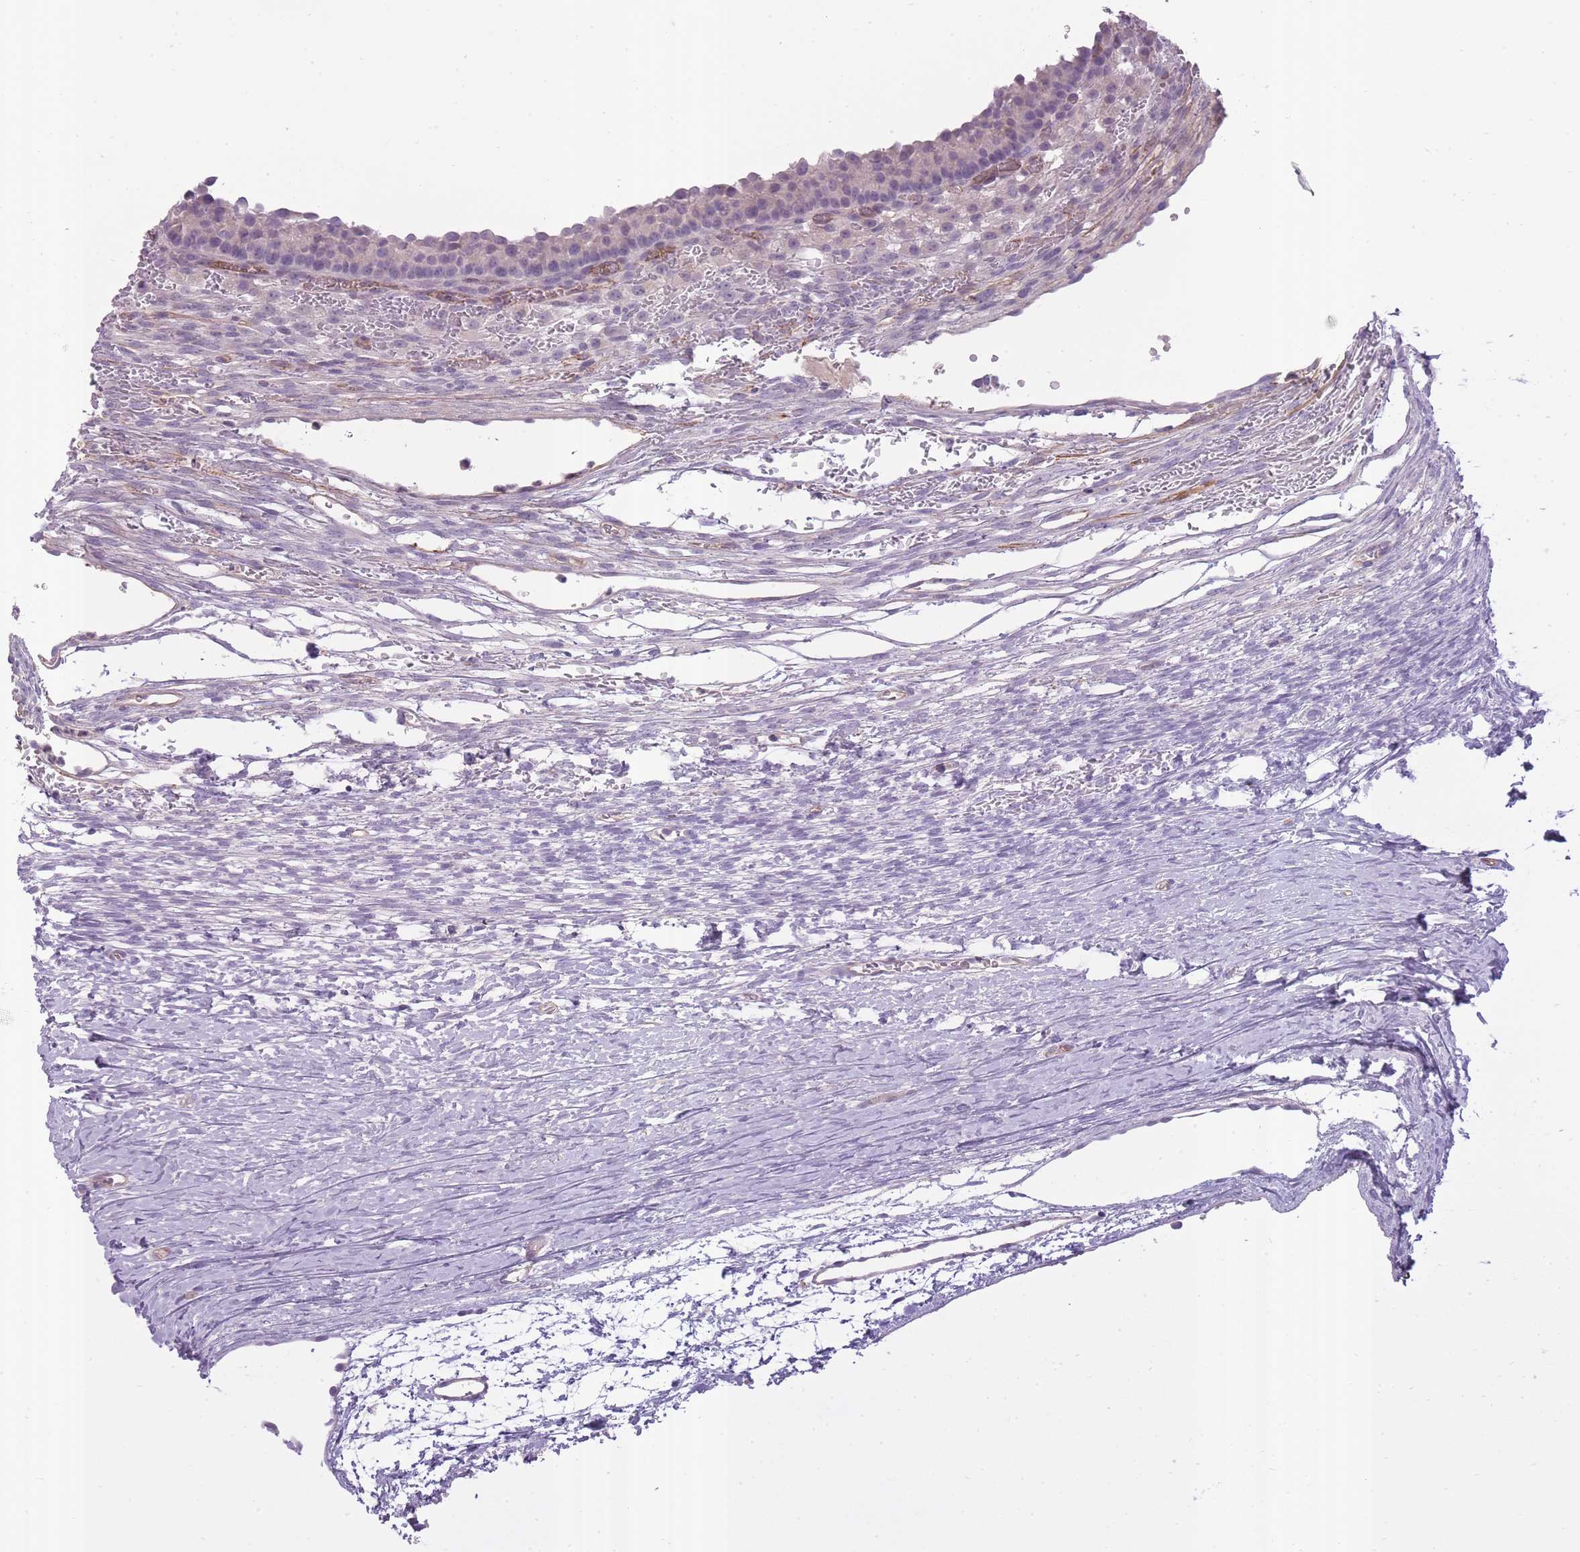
{"staining": {"intensity": "negative", "quantity": "none", "location": "none"}, "tissue": "ovary", "cell_type": "Ovarian stroma cells", "image_type": "normal", "snomed": [{"axis": "morphology", "description": "Normal tissue, NOS"}, {"axis": "topography", "description": "Ovary"}], "caption": "Human ovary stained for a protein using immunohistochemistry (IHC) shows no expression in ovarian stroma cells.", "gene": "SLC8A2", "patient": {"sex": "female", "age": 39}}